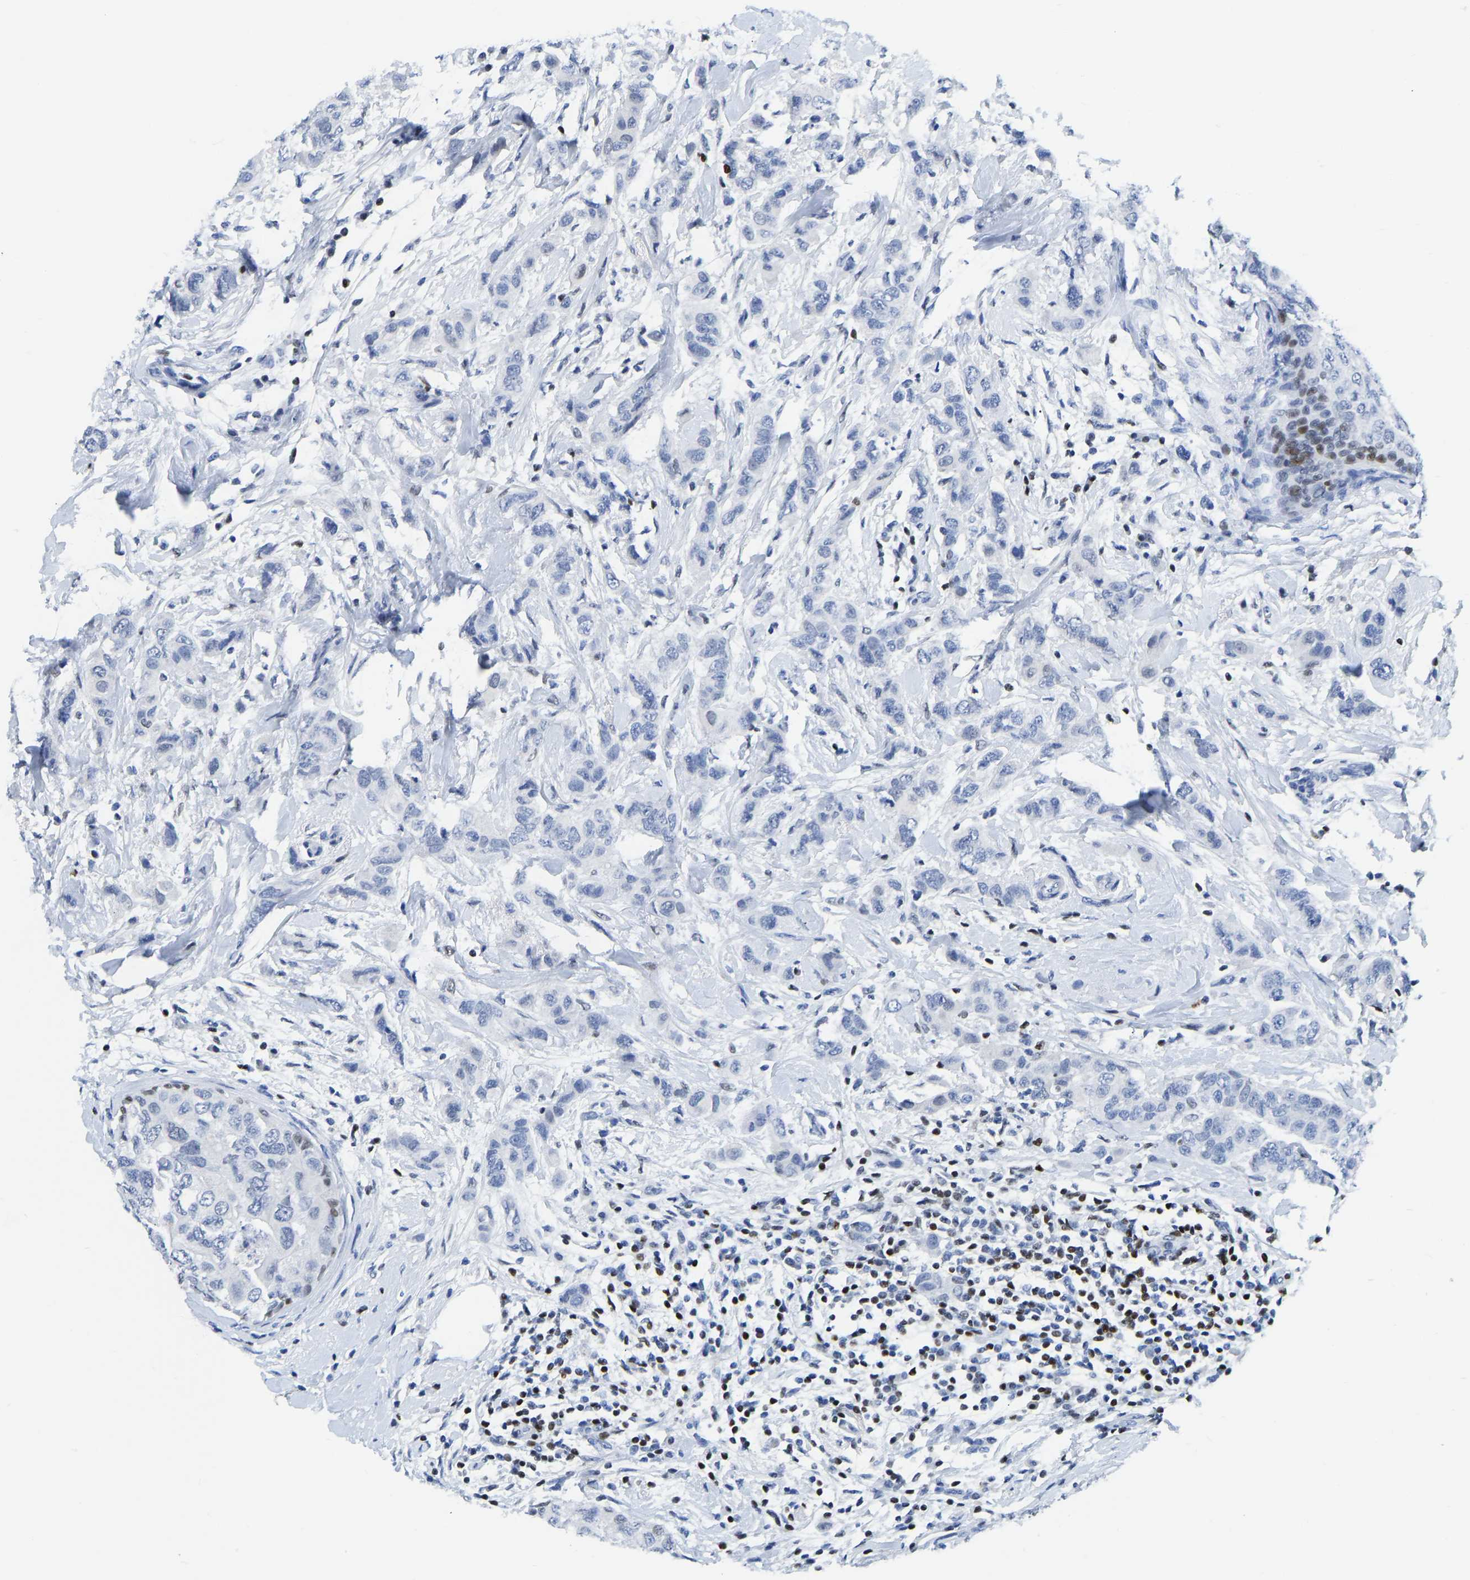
{"staining": {"intensity": "negative", "quantity": "none", "location": "none"}, "tissue": "breast cancer", "cell_type": "Tumor cells", "image_type": "cancer", "snomed": [{"axis": "morphology", "description": "Duct carcinoma"}, {"axis": "topography", "description": "Breast"}], "caption": "There is no significant staining in tumor cells of breast cancer (invasive ductal carcinoma). The staining is performed using DAB (3,3'-diaminobenzidine) brown chromogen with nuclei counter-stained in using hematoxylin.", "gene": "TCF7", "patient": {"sex": "female", "age": 50}}